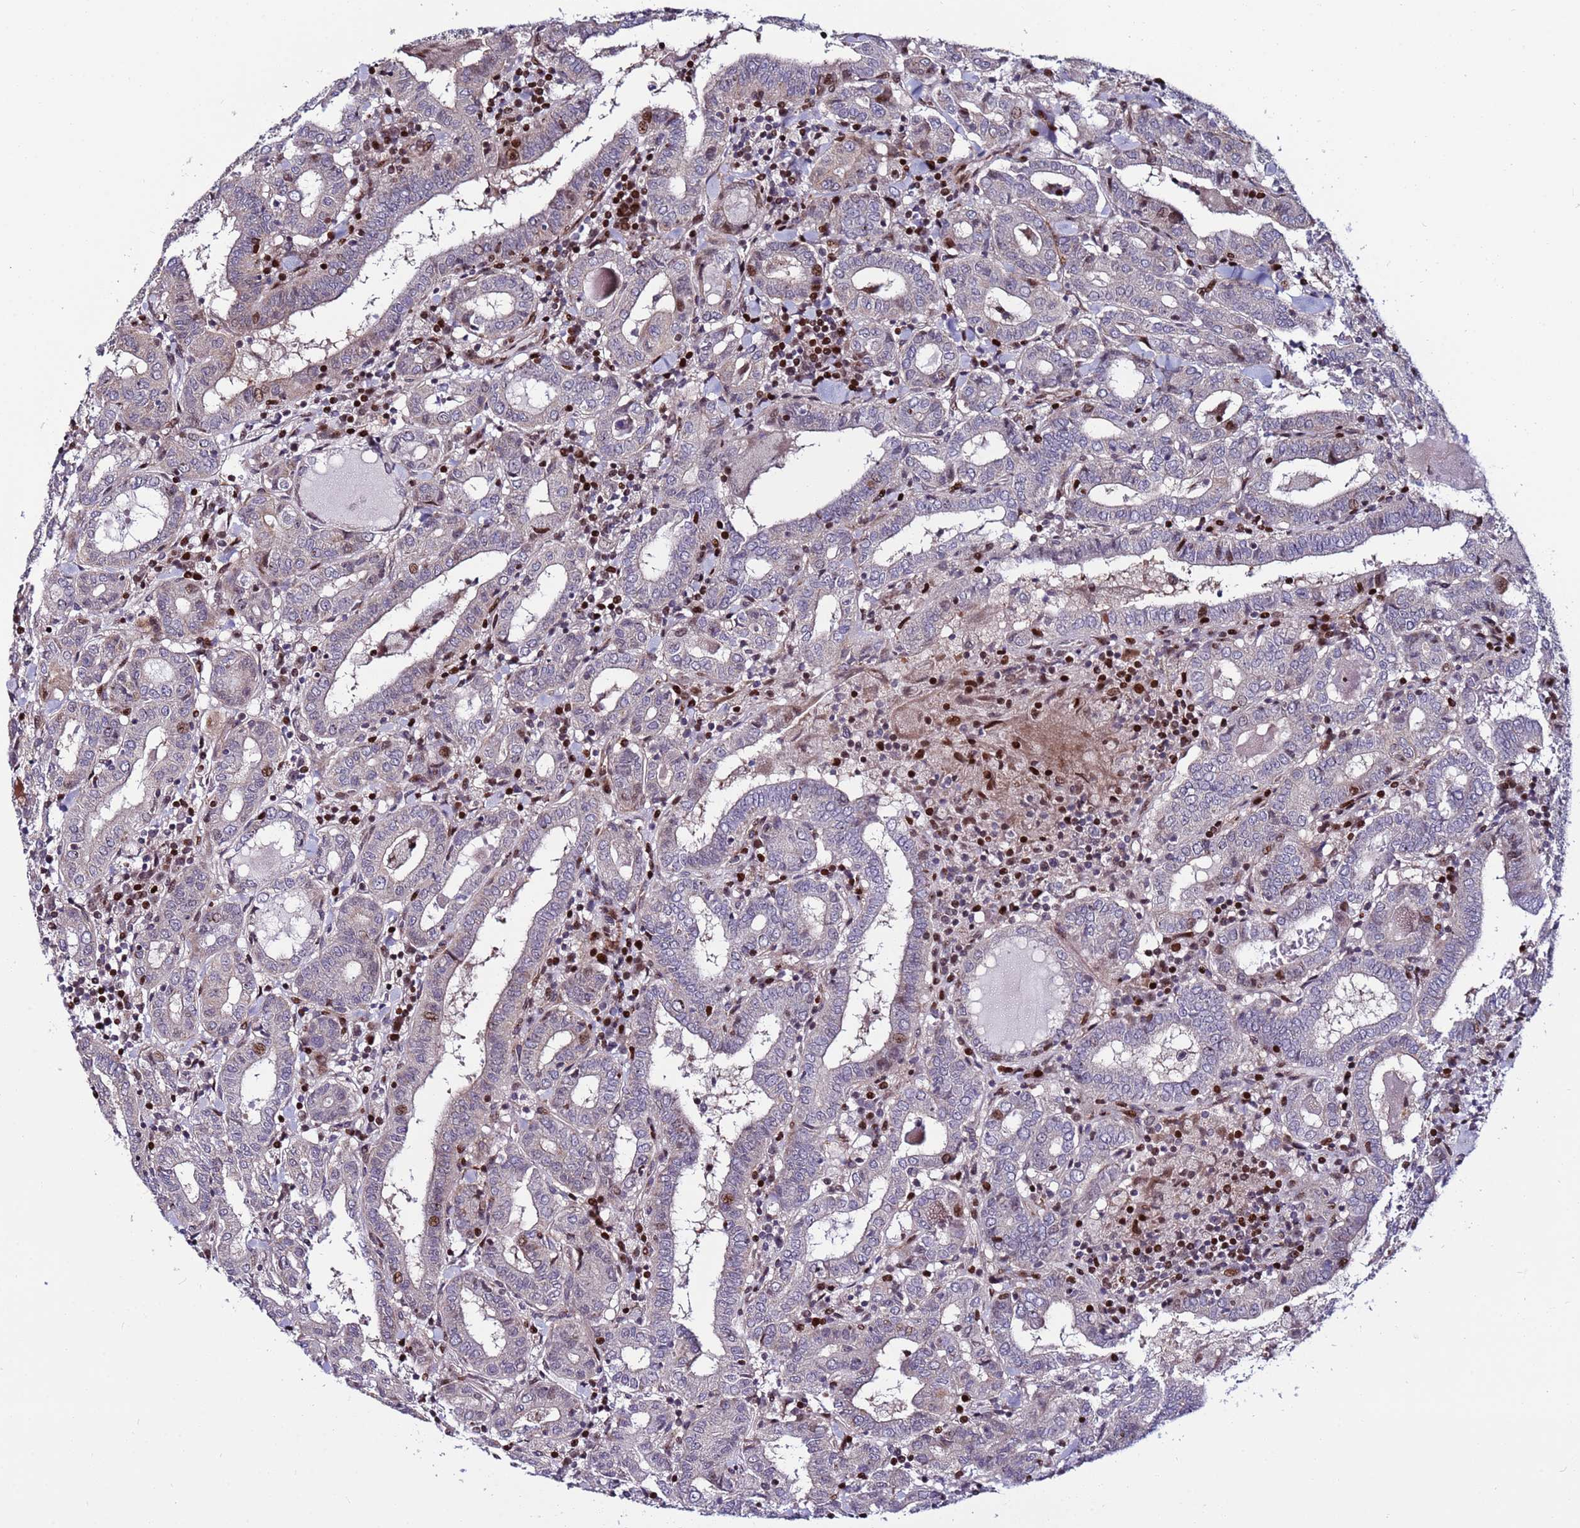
{"staining": {"intensity": "moderate", "quantity": "<25%", "location": "nuclear"}, "tissue": "thyroid cancer", "cell_type": "Tumor cells", "image_type": "cancer", "snomed": [{"axis": "morphology", "description": "Papillary adenocarcinoma, NOS"}, {"axis": "topography", "description": "Thyroid gland"}], "caption": "Immunohistochemistry (IHC) staining of thyroid papillary adenocarcinoma, which exhibits low levels of moderate nuclear staining in approximately <25% of tumor cells indicating moderate nuclear protein positivity. The staining was performed using DAB (brown) for protein detection and nuclei were counterstained in hematoxylin (blue).", "gene": "WBP11", "patient": {"sex": "female", "age": 72}}